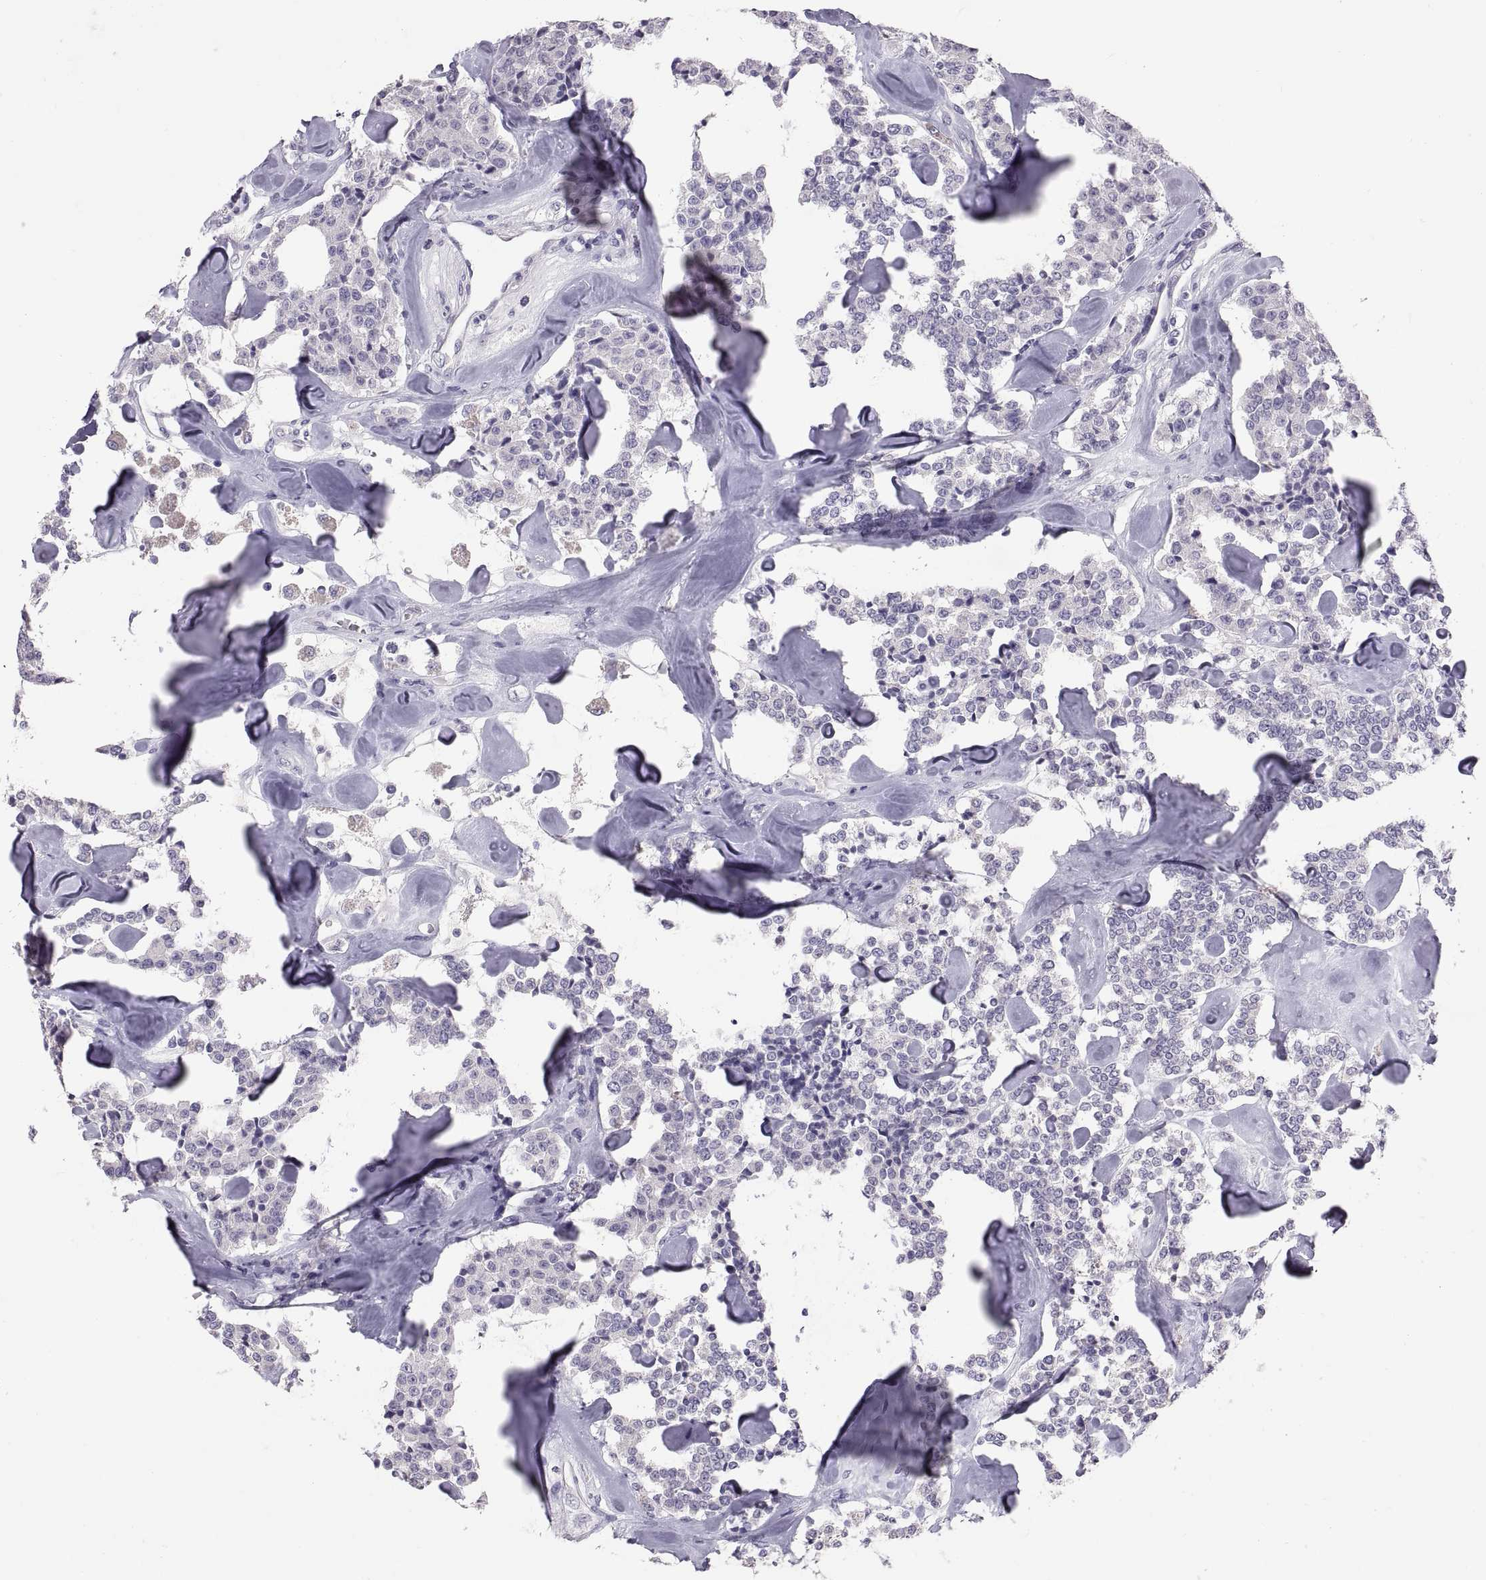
{"staining": {"intensity": "negative", "quantity": "none", "location": "none"}, "tissue": "carcinoid", "cell_type": "Tumor cells", "image_type": "cancer", "snomed": [{"axis": "morphology", "description": "Carcinoid, malignant, NOS"}, {"axis": "topography", "description": "Pancreas"}], "caption": "Carcinoid (malignant) was stained to show a protein in brown. There is no significant staining in tumor cells. (DAB IHC, high magnification).", "gene": "PTN", "patient": {"sex": "male", "age": 41}}